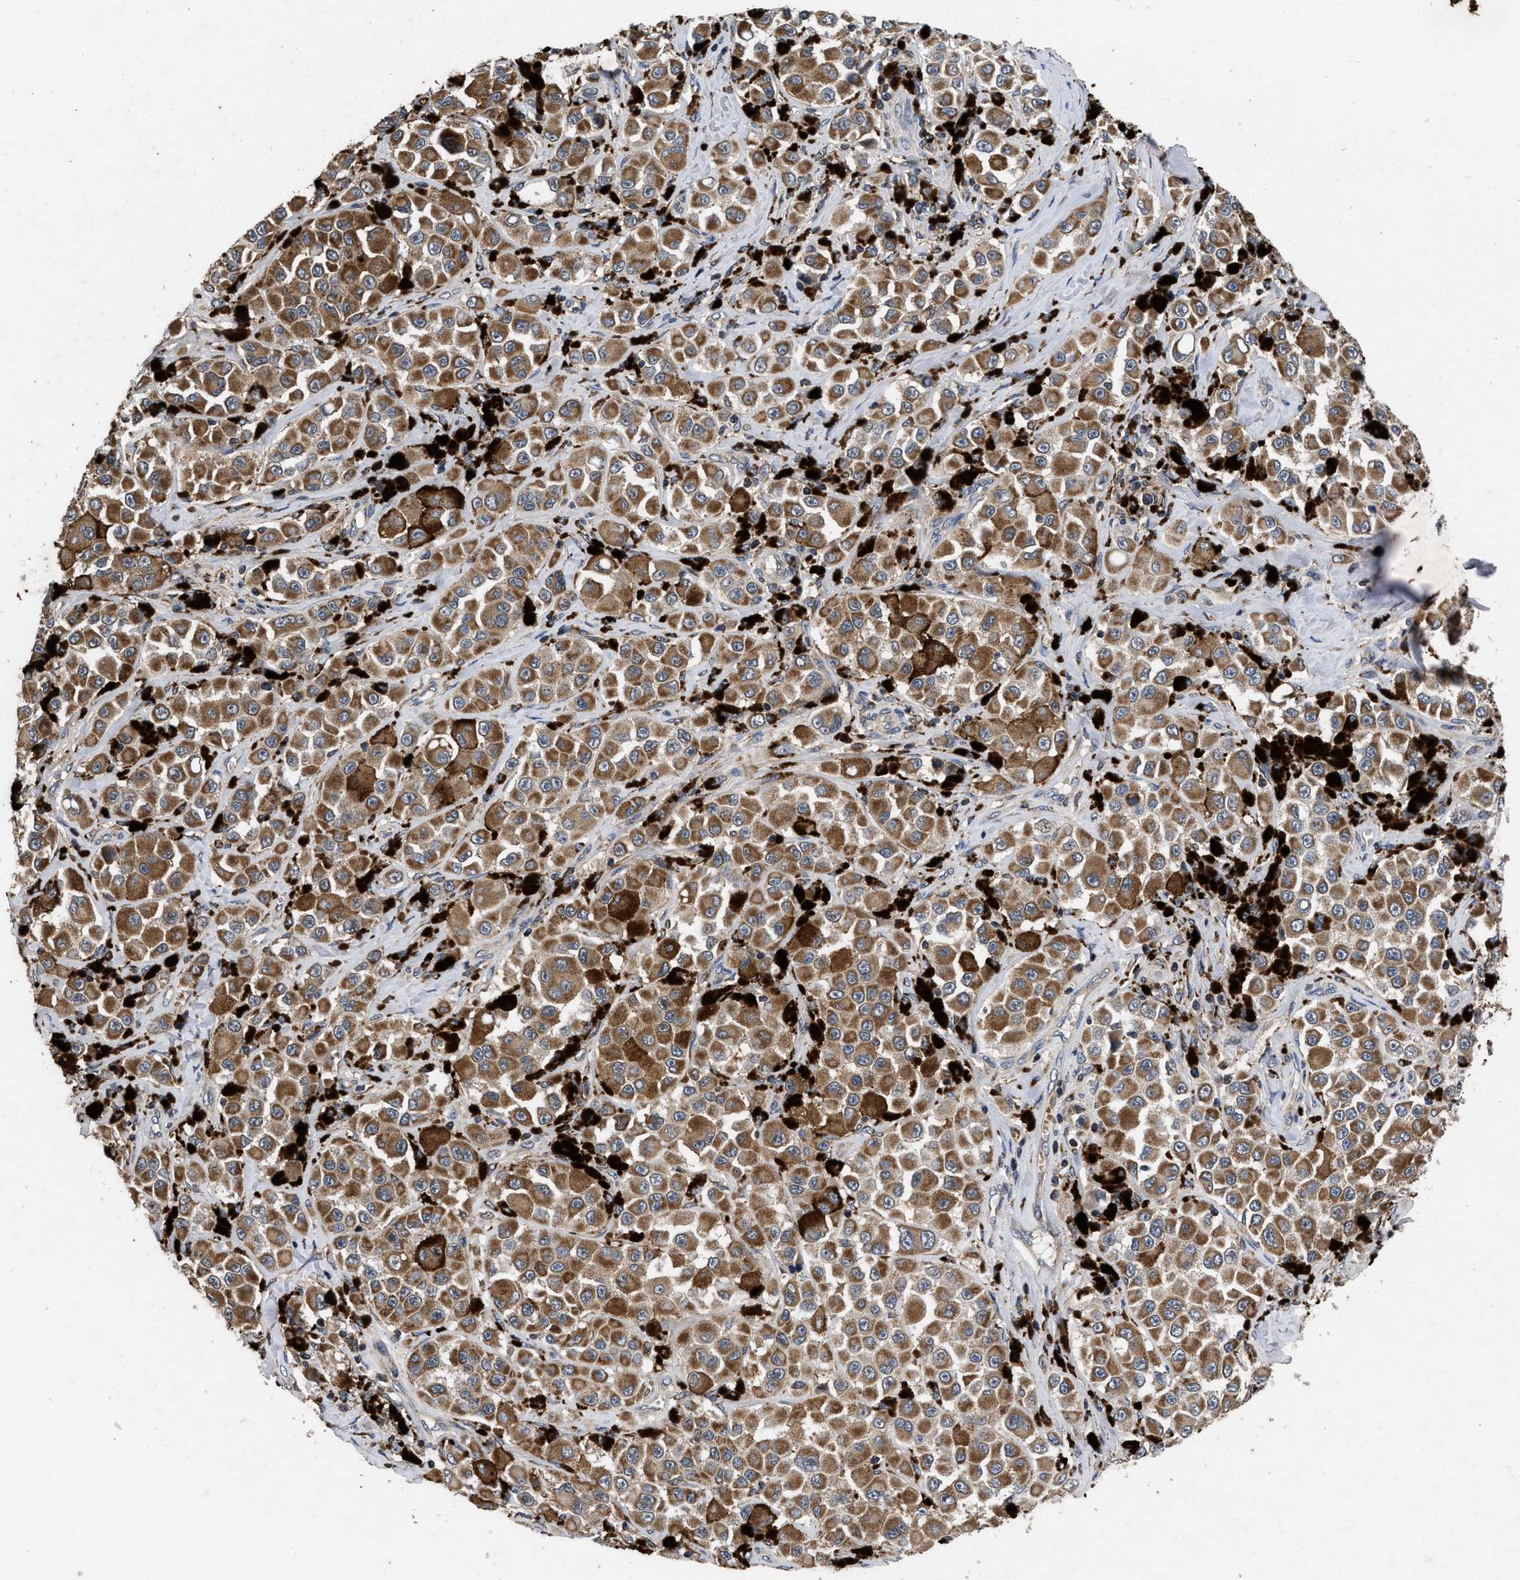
{"staining": {"intensity": "moderate", "quantity": ">75%", "location": "cytoplasmic/membranous"}, "tissue": "melanoma", "cell_type": "Tumor cells", "image_type": "cancer", "snomed": [{"axis": "morphology", "description": "Malignant melanoma, NOS"}, {"axis": "topography", "description": "Skin"}], "caption": "The immunohistochemical stain shows moderate cytoplasmic/membranous staining in tumor cells of malignant melanoma tissue. Immunohistochemistry stains the protein in brown and the nuclei are stained blue.", "gene": "LRRC3", "patient": {"sex": "male", "age": 84}}